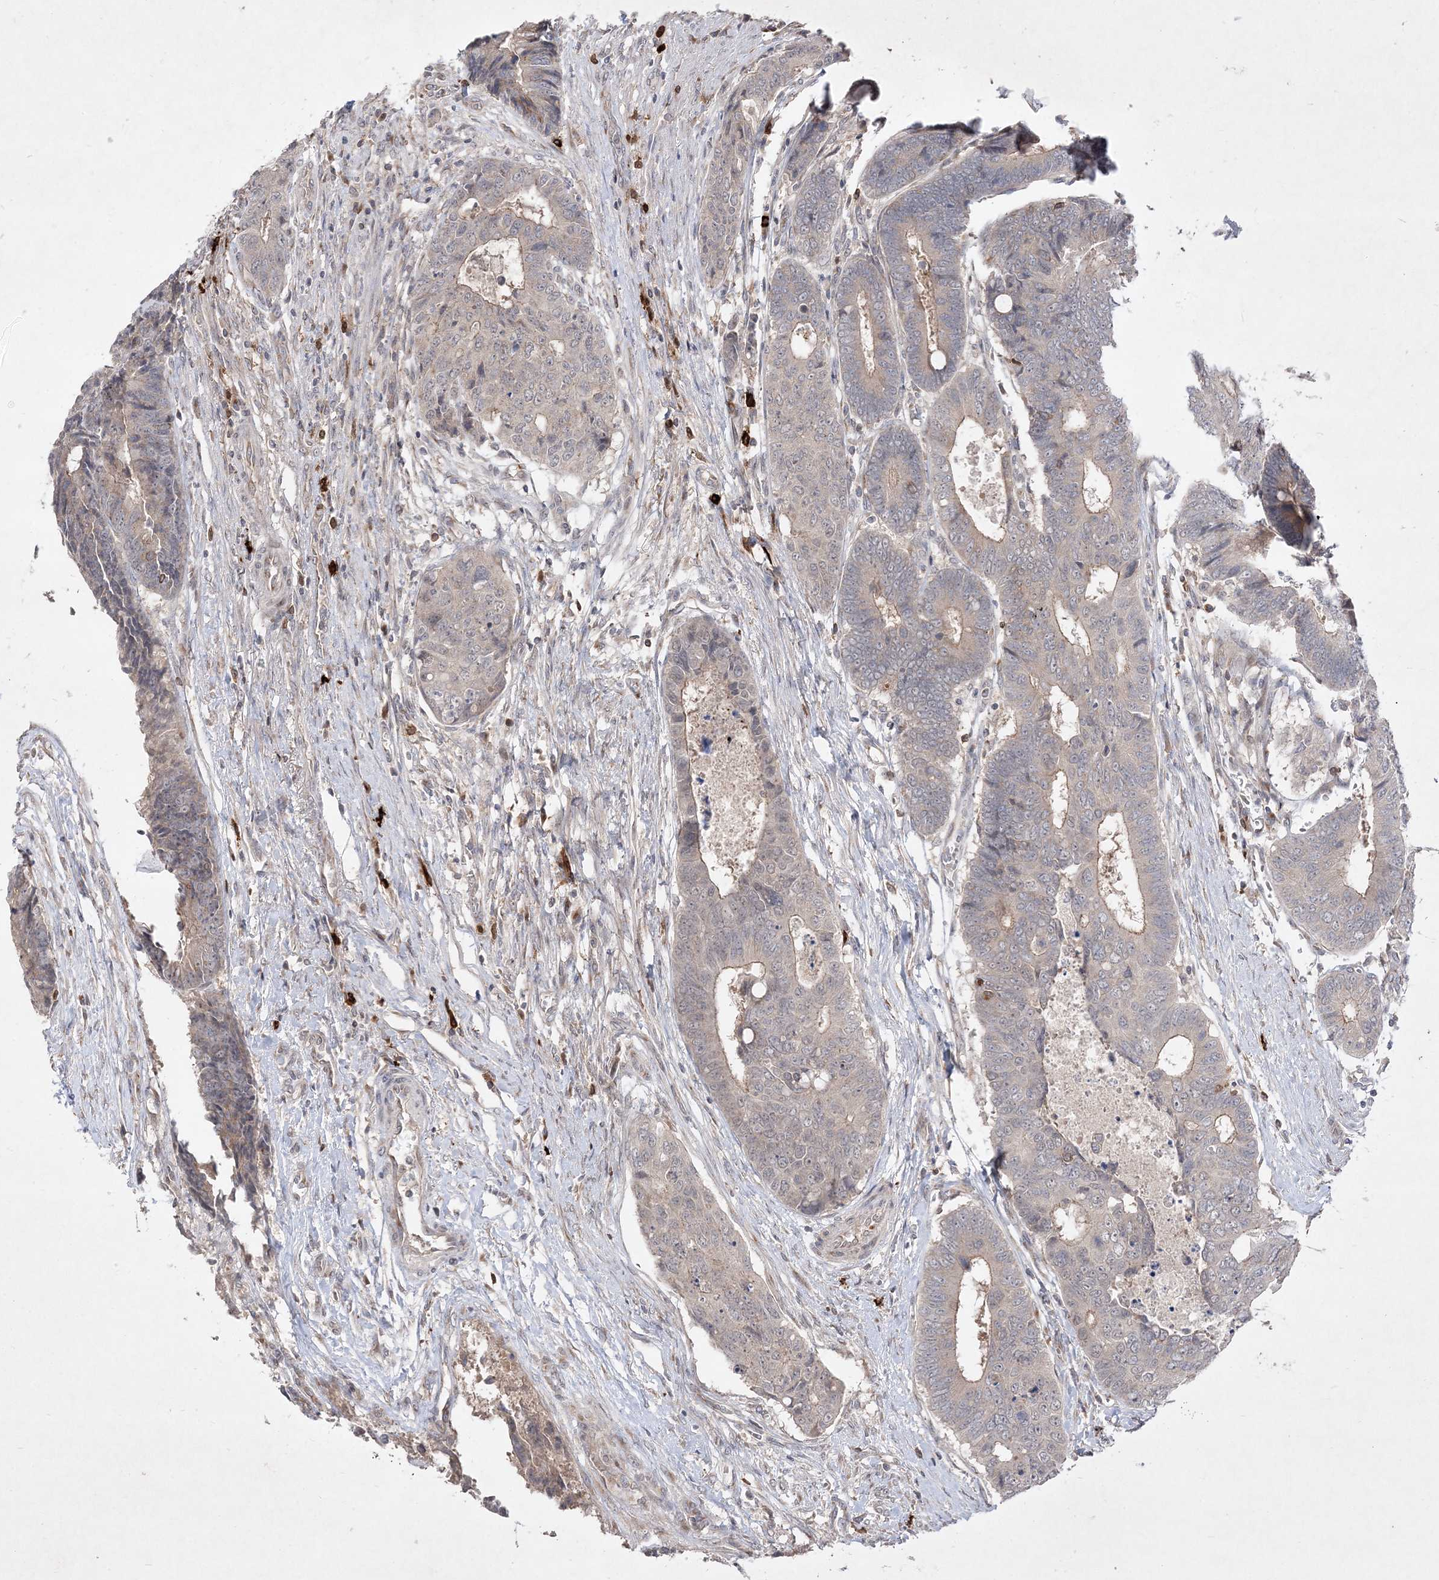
{"staining": {"intensity": "weak", "quantity": "<25%", "location": "cytoplasmic/membranous"}, "tissue": "colorectal cancer", "cell_type": "Tumor cells", "image_type": "cancer", "snomed": [{"axis": "morphology", "description": "Adenocarcinoma, NOS"}, {"axis": "topography", "description": "Rectum"}], "caption": "The immunohistochemistry (IHC) image has no significant positivity in tumor cells of colorectal cancer (adenocarcinoma) tissue. (Stains: DAB immunohistochemistry (IHC) with hematoxylin counter stain, Microscopy: brightfield microscopy at high magnification).", "gene": "CLNK", "patient": {"sex": "male", "age": 84}}